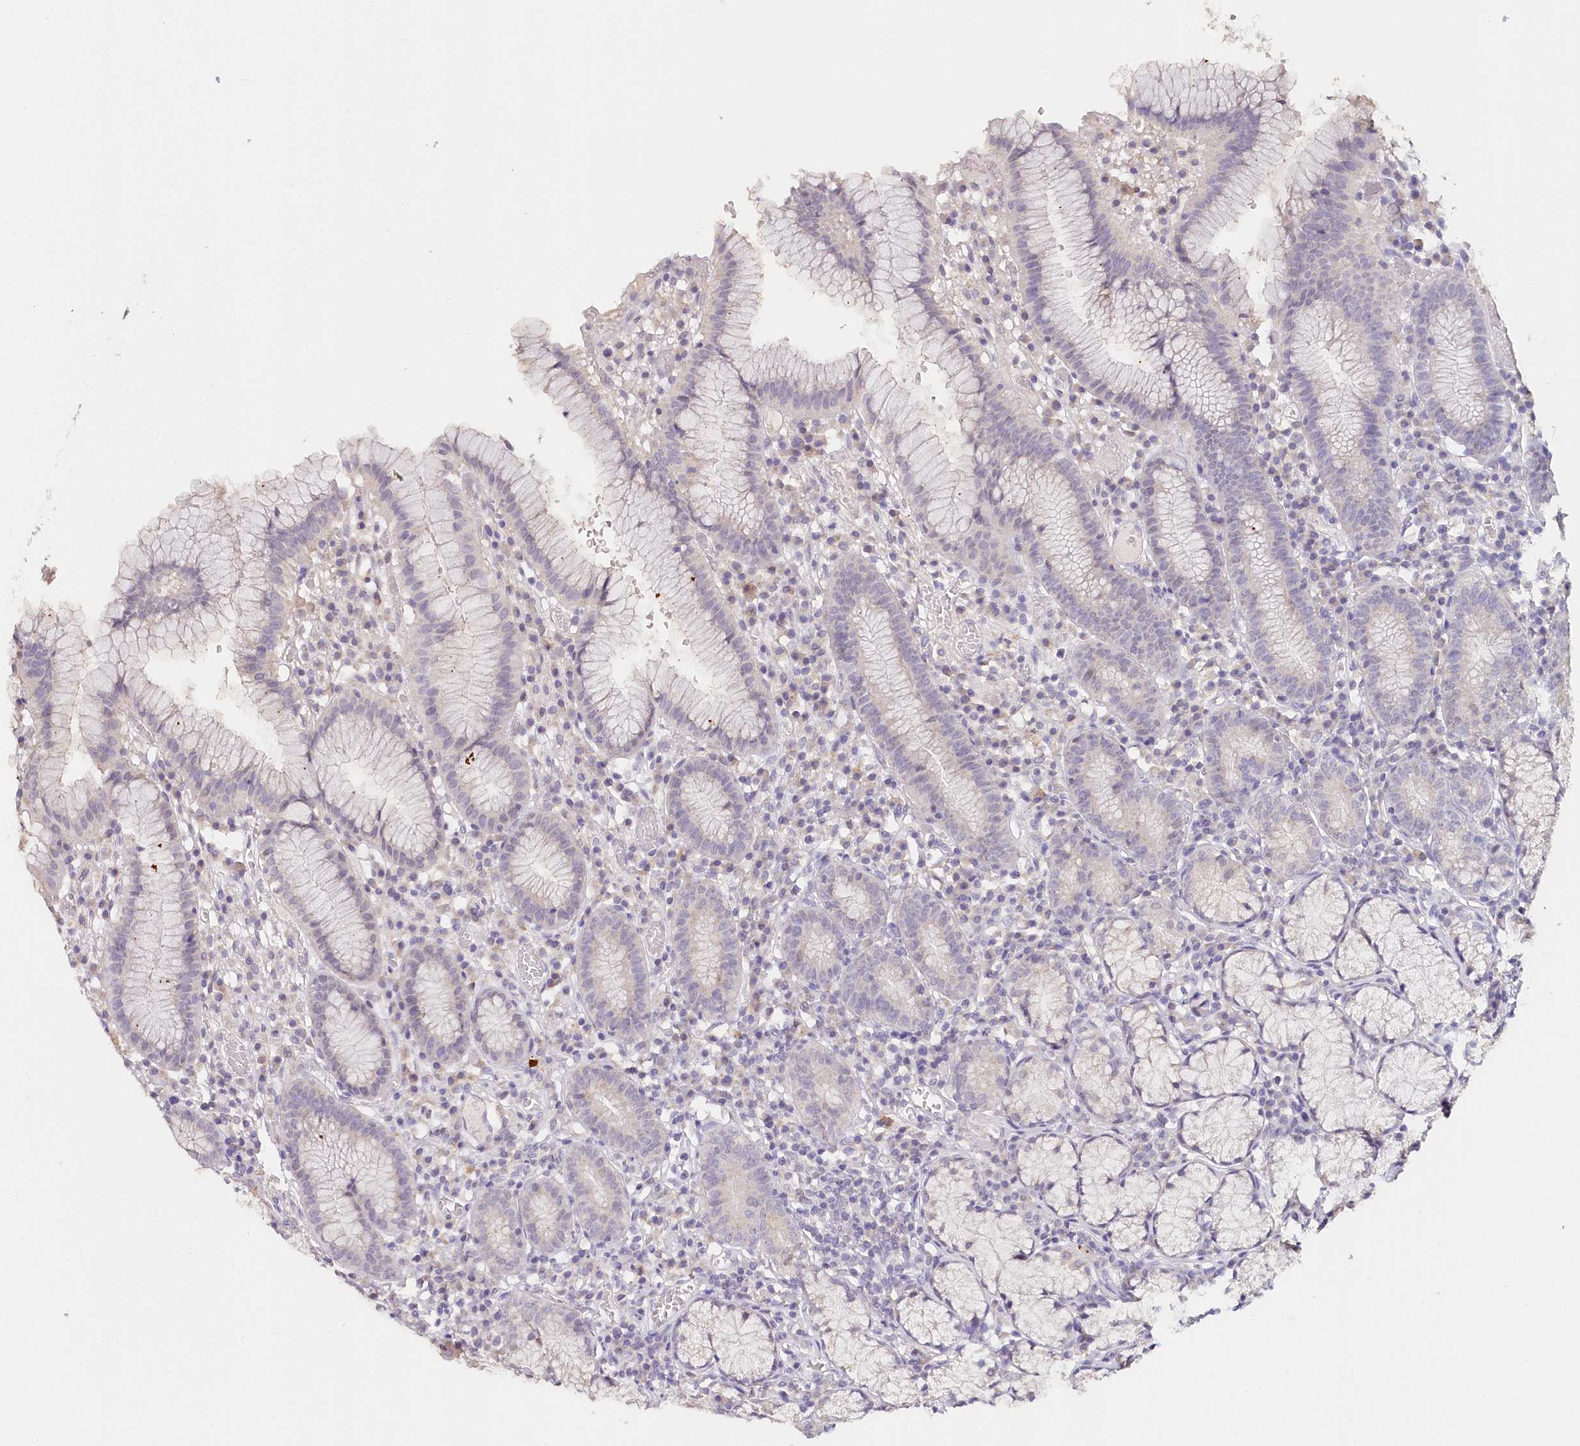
{"staining": {"intensity": "weak", "quantity": "<25%", "location": "cytoplasmic/membranous"}, "tissue": "stomach", "cell_type": "Glandular cells", "image_type": "normal", "snomed": [{"axis": "morphology", "description": "Normal tissue, NOS"}, {"axis": "topography", "description": "Stomach"}], "caption": "The photomicrograph shows no significant expression in glandular cells of stomach.", "gene": "TP53", "patient": {"sex": "male", "age": 55}}